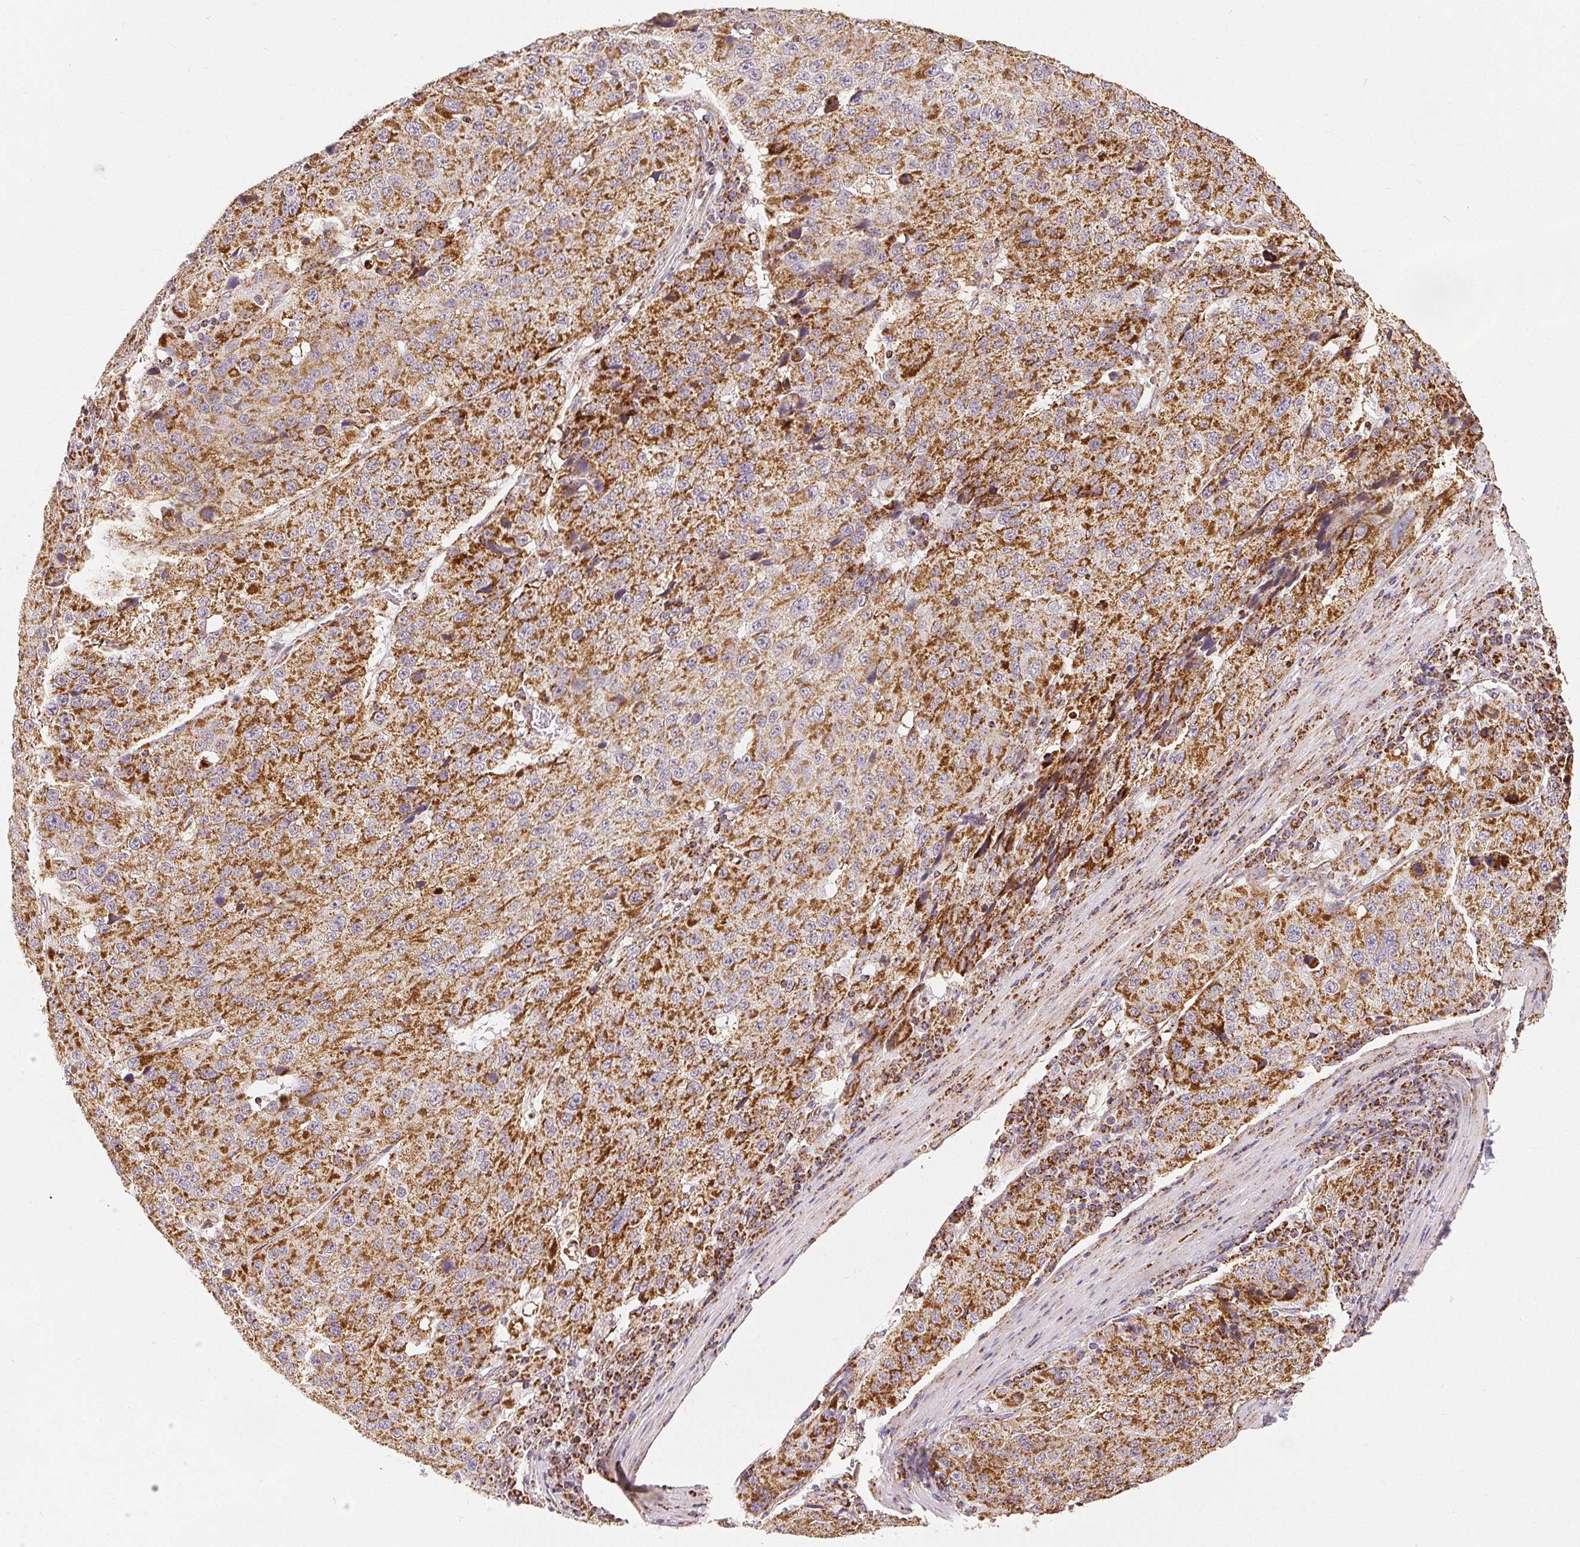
{"staining": {"intensity": "moderate", "quantity": ">75%", "location": "cytoplasmic/membranous"}, "tissue": "stomach cancer", "cell_type": "Tumor cells", "image_type": "cancer", "snomed": [{"axis": "morphology", "description": "Adenocarcinoma, NOS"}, {"axis": "topography", "description": "Stomach"}], "caption": "This is an image of IHC staining of stomach cancer (adenocarcinoma), which shows moderate positivity in the cytoplasmic/membranous of tumor cells.", "gene": "SDHB", "patient": {"sex": "male", "age": 71}}